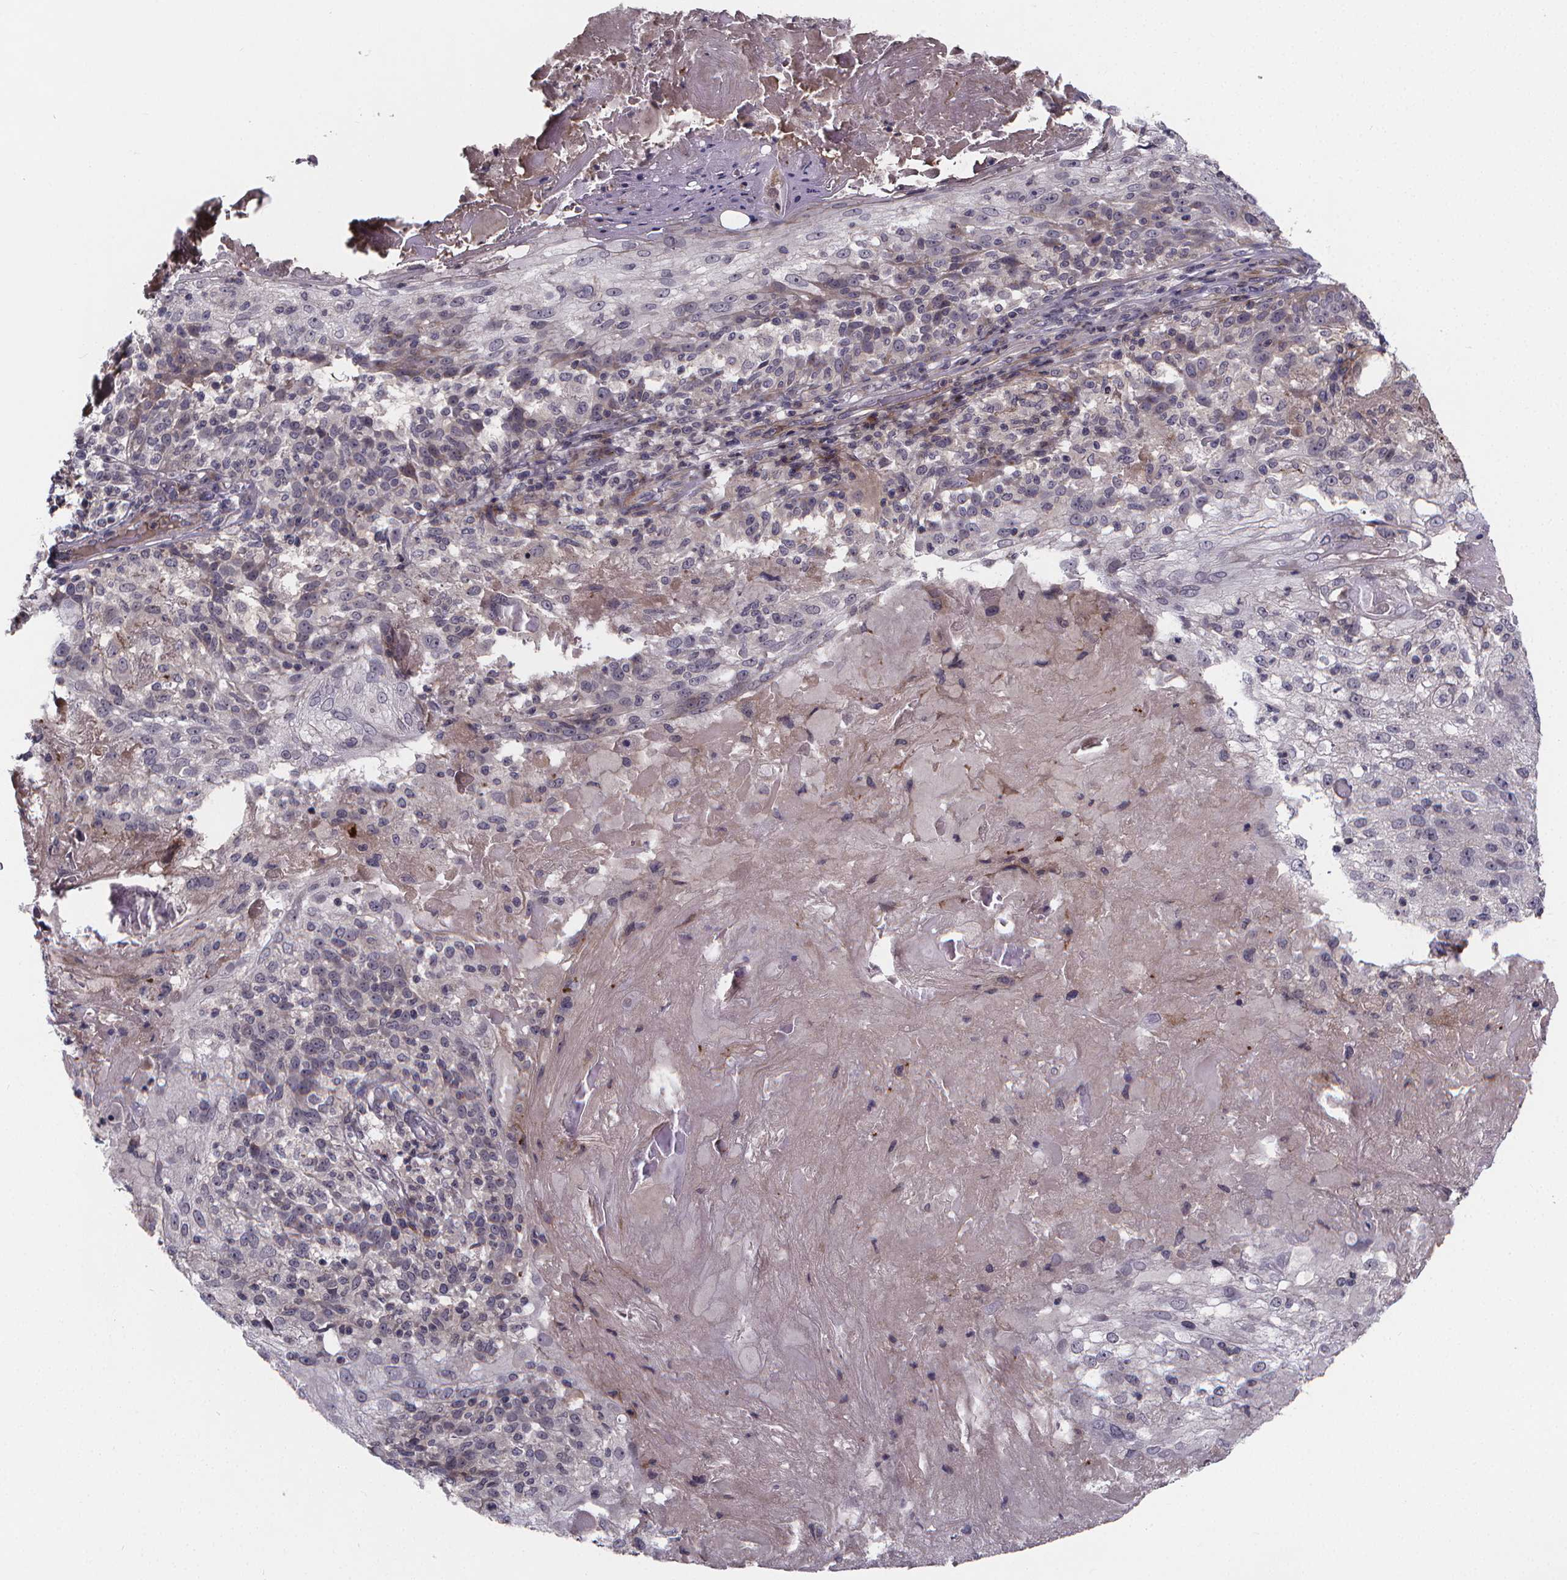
{"staining": {"intensity": "negative", "quantity": "none", "location": "none"}, "tissue": "skin cancer", "cell_type": "Tumor cells", "image_type": "cancer", "snomed": [{"axis": "morphology", "description": "Normal tissue, NOS"}, {"axis": "morphology", "description": "Squamous cell carcinoma, NOS"}, {"axis": "topography", "description": "Skin"}], "caption": "Skin cancer (squamous cell carcinoma) was stained to show a protein in brown. There is no significant staining in tumor cells.", "gene": "FBXW2", "patient": {"sex": "female", "age": 83}}